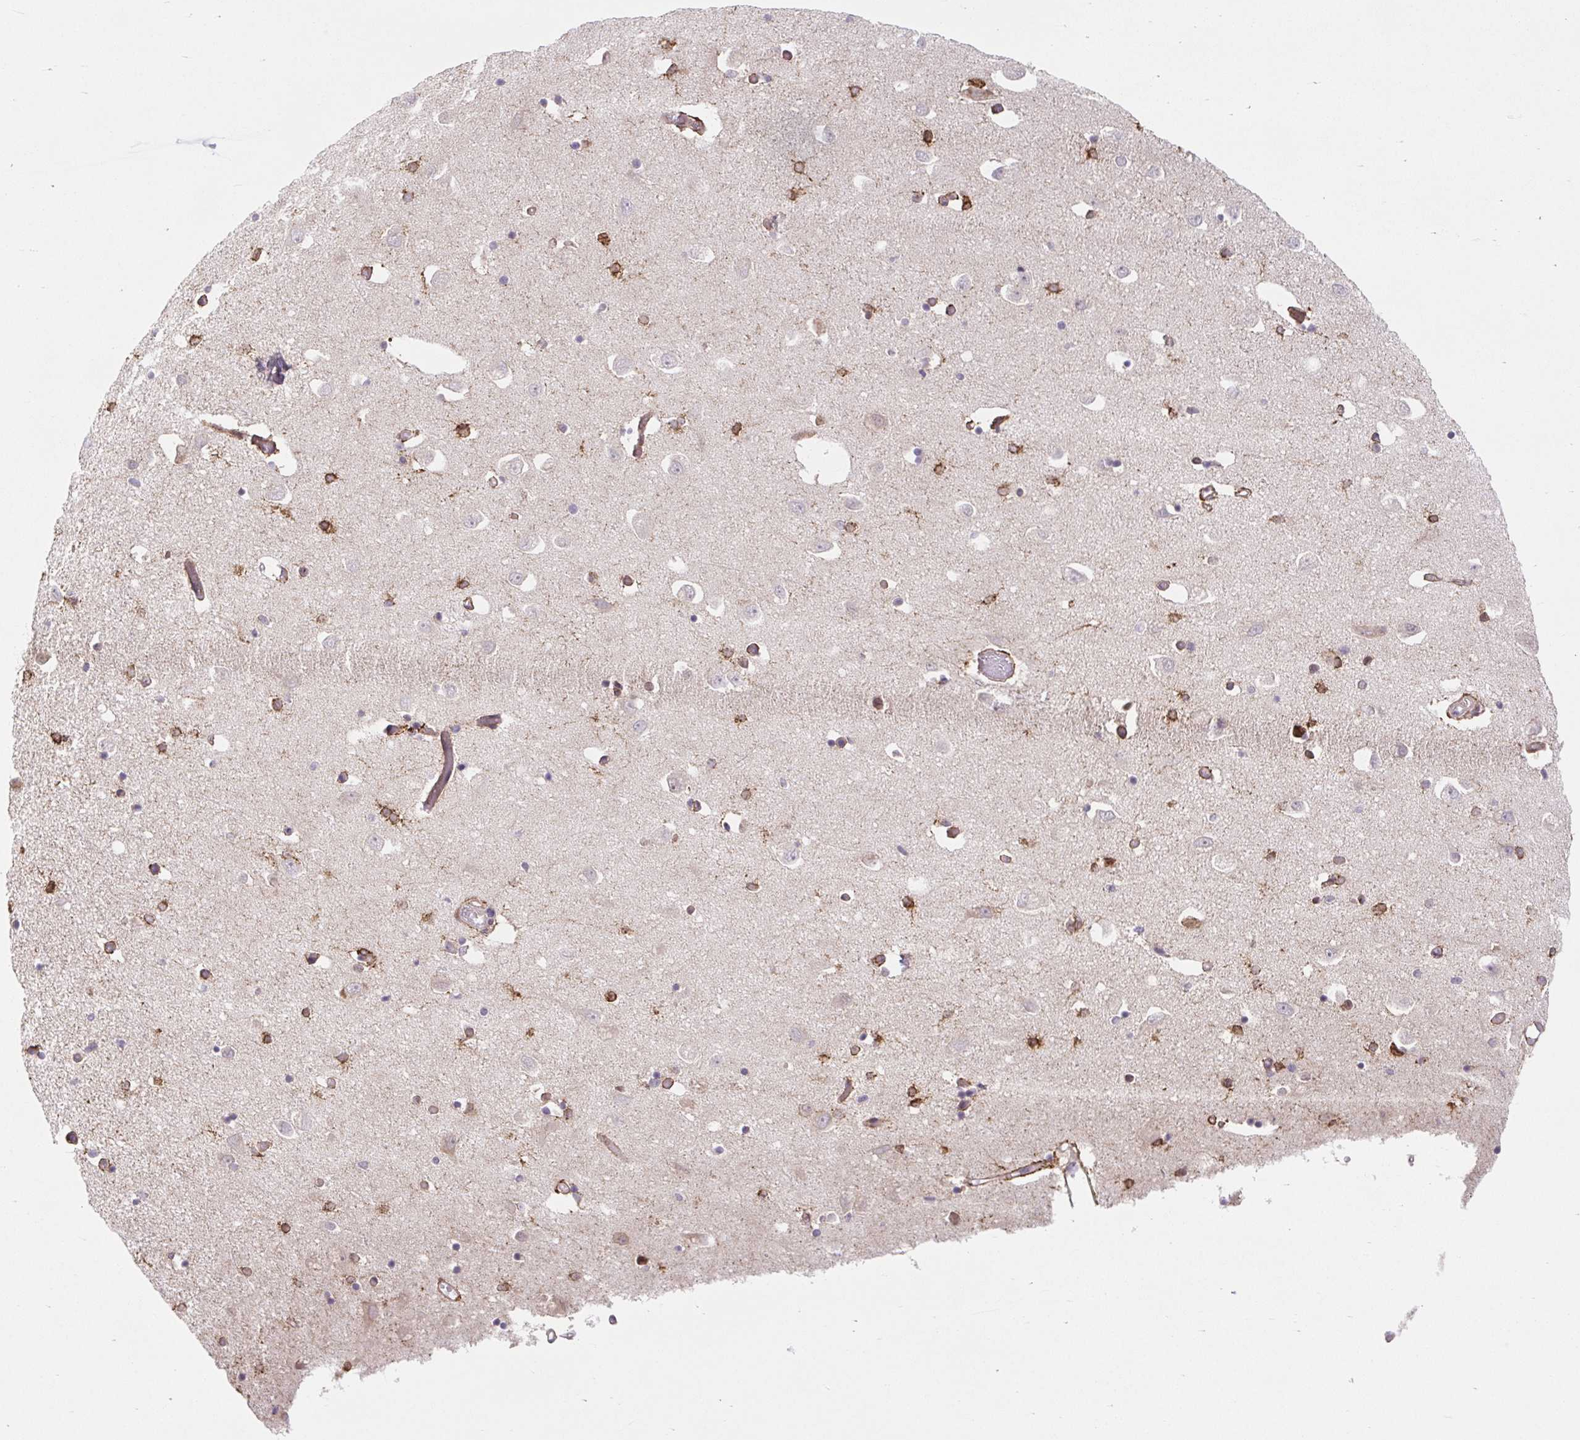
{"staining": {"intensity": "strong", "quantity": "25%-75%", "location": "cytoplasmic/membranous"}, "tissue": "caudate", "cell_type": "Glial cells", "image_type": "normal", "snomed": [{"axis": "morphology", "description": "Normal tissue, NOS"}, {"axis": "topography", "description": "Lateral ventricle wall"}, {"axis": "topography", "description": "Hippocampus"}], "caption": "Human caudate stained with a protein marker shows strong staining in glial cells.", "gene": "LYPD5", "patient": {"sex": "female", "age": 63}}